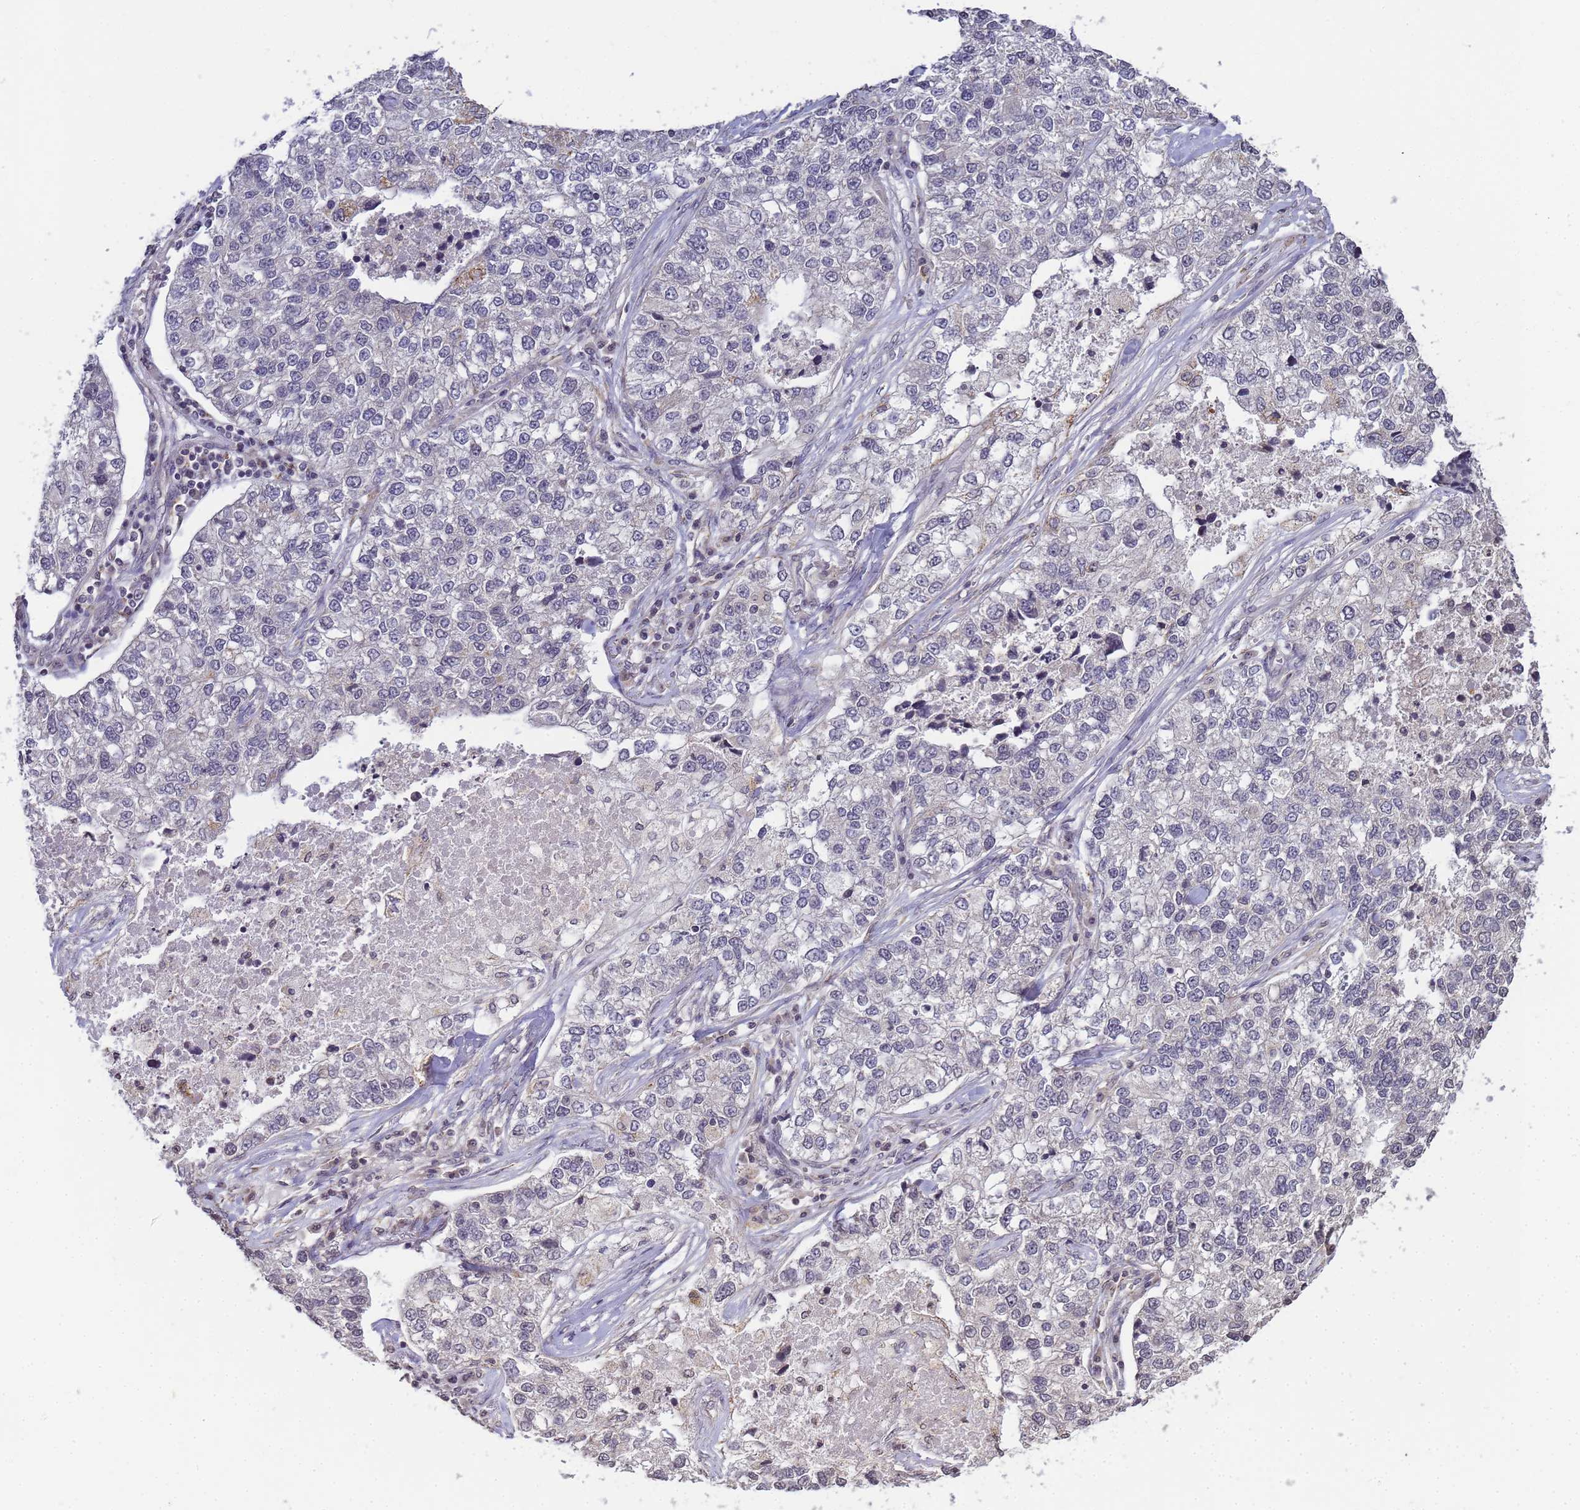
{"staining": {"intensity": "negative", "quantity": "none", "location": "none"}, "tissue": "lung cancer", "cell_type": "Tumor cells", "image_type": "cancer", "snomed": [{"axis": "morphology", "description": "Adenocarcinoma, NOS"}, {"axis": "topography", "description": "Lung"}], "caption": "The micrograph exhibits no staining of tumor cells in lung adenocarcinoma.", "gene": "MYL7", "patient": {"sex": "male", "age": 49}}